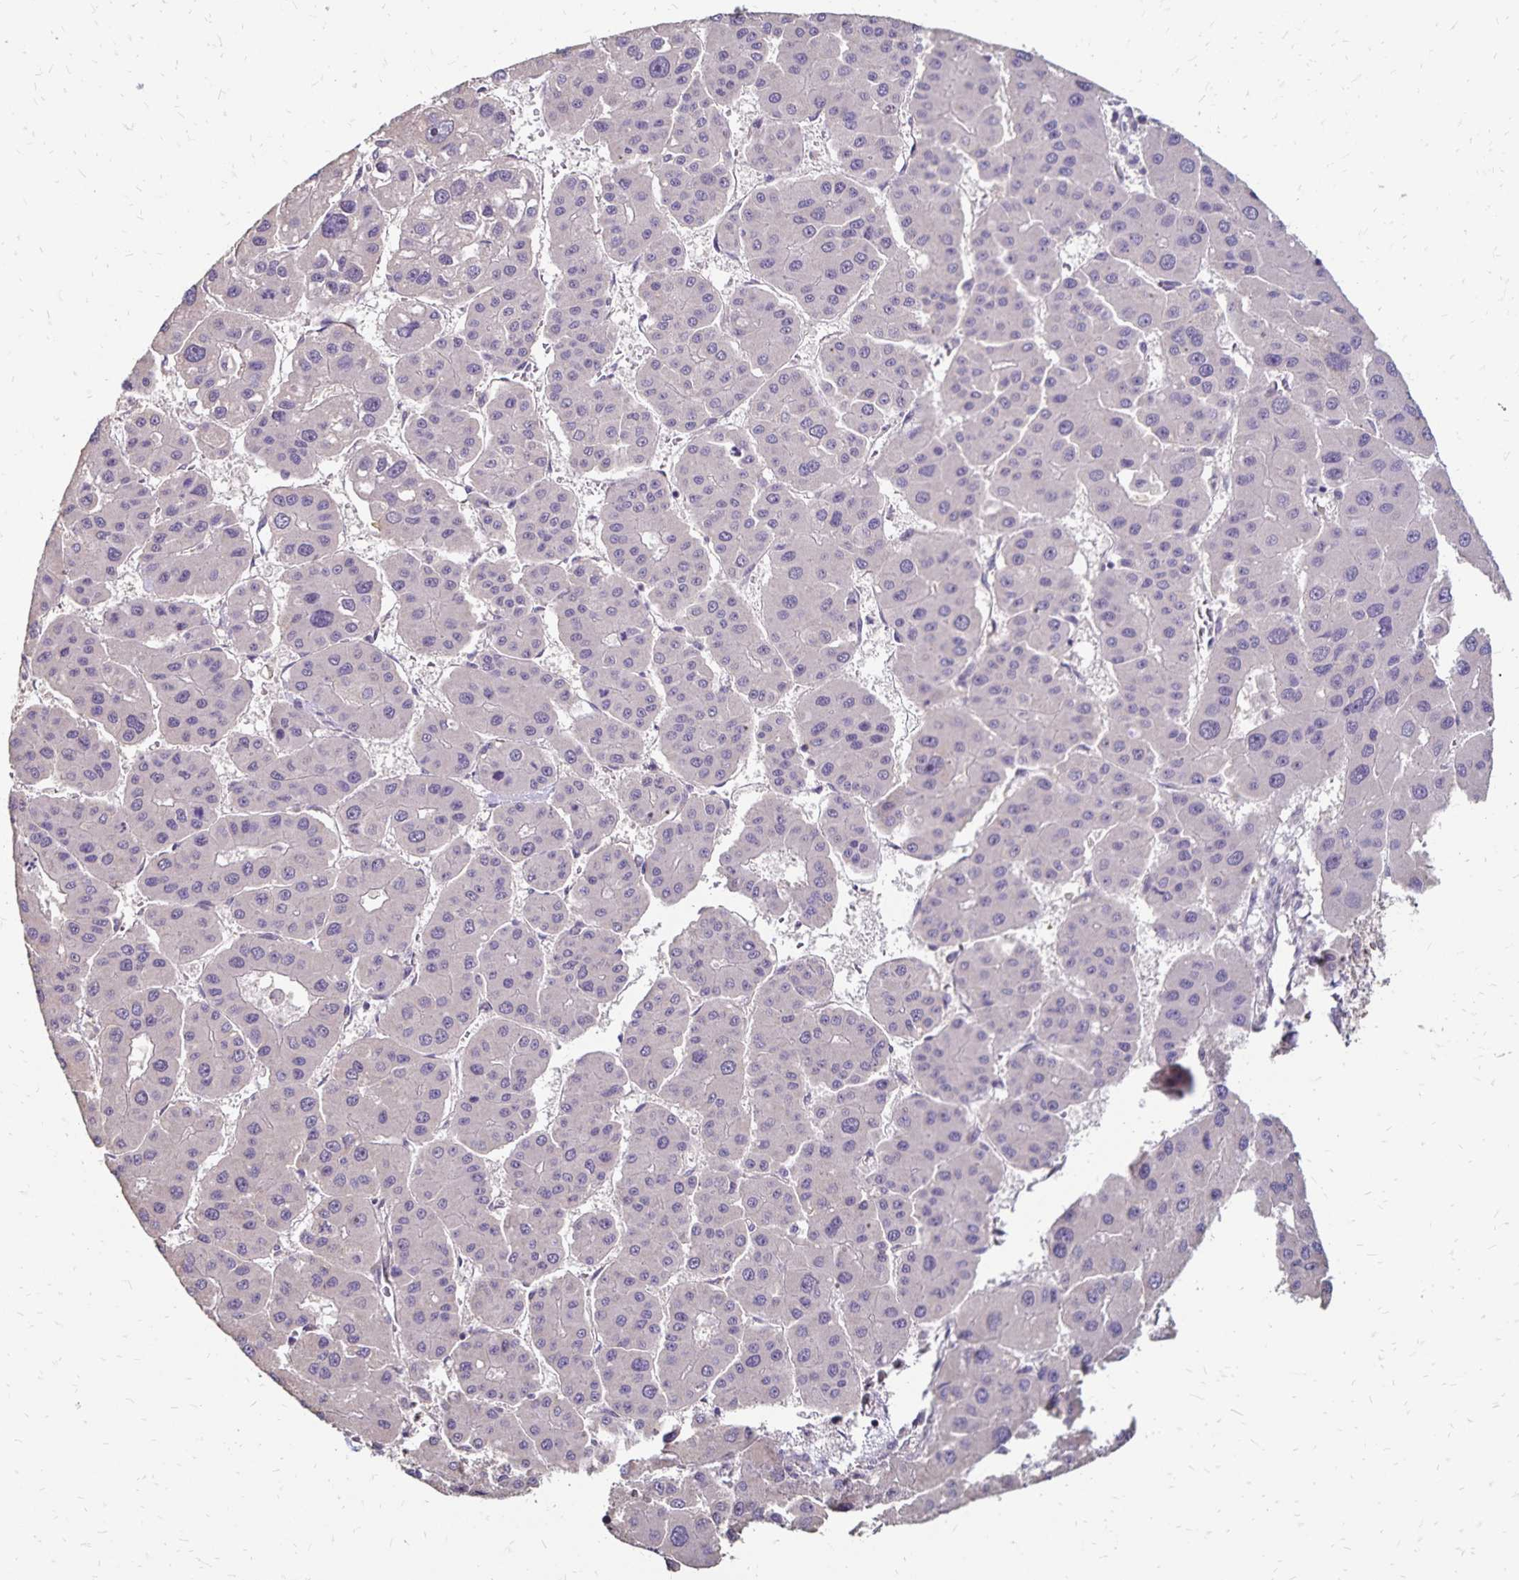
{"staining": {"intensity": "negative", "quantity": "none", "location": "none"}, "tissue": "liver cancer", "cell_type": "Tumor cells", "image_type": "cancer", "snomed": [{"axis": "morphology", "description": "Carcinoma, Hepatocellular, NOS"}, {"axis": "topography", "description": "Liver"}], "caption": "A high-resolution micrograph shows immunohistochemistry (IHC) staining of liver hepatocellular carcinoma, which exhibits no significant staining in tumor cells.", "gene": "EMC10", "patient": {"sex": "male", "age": 73}}